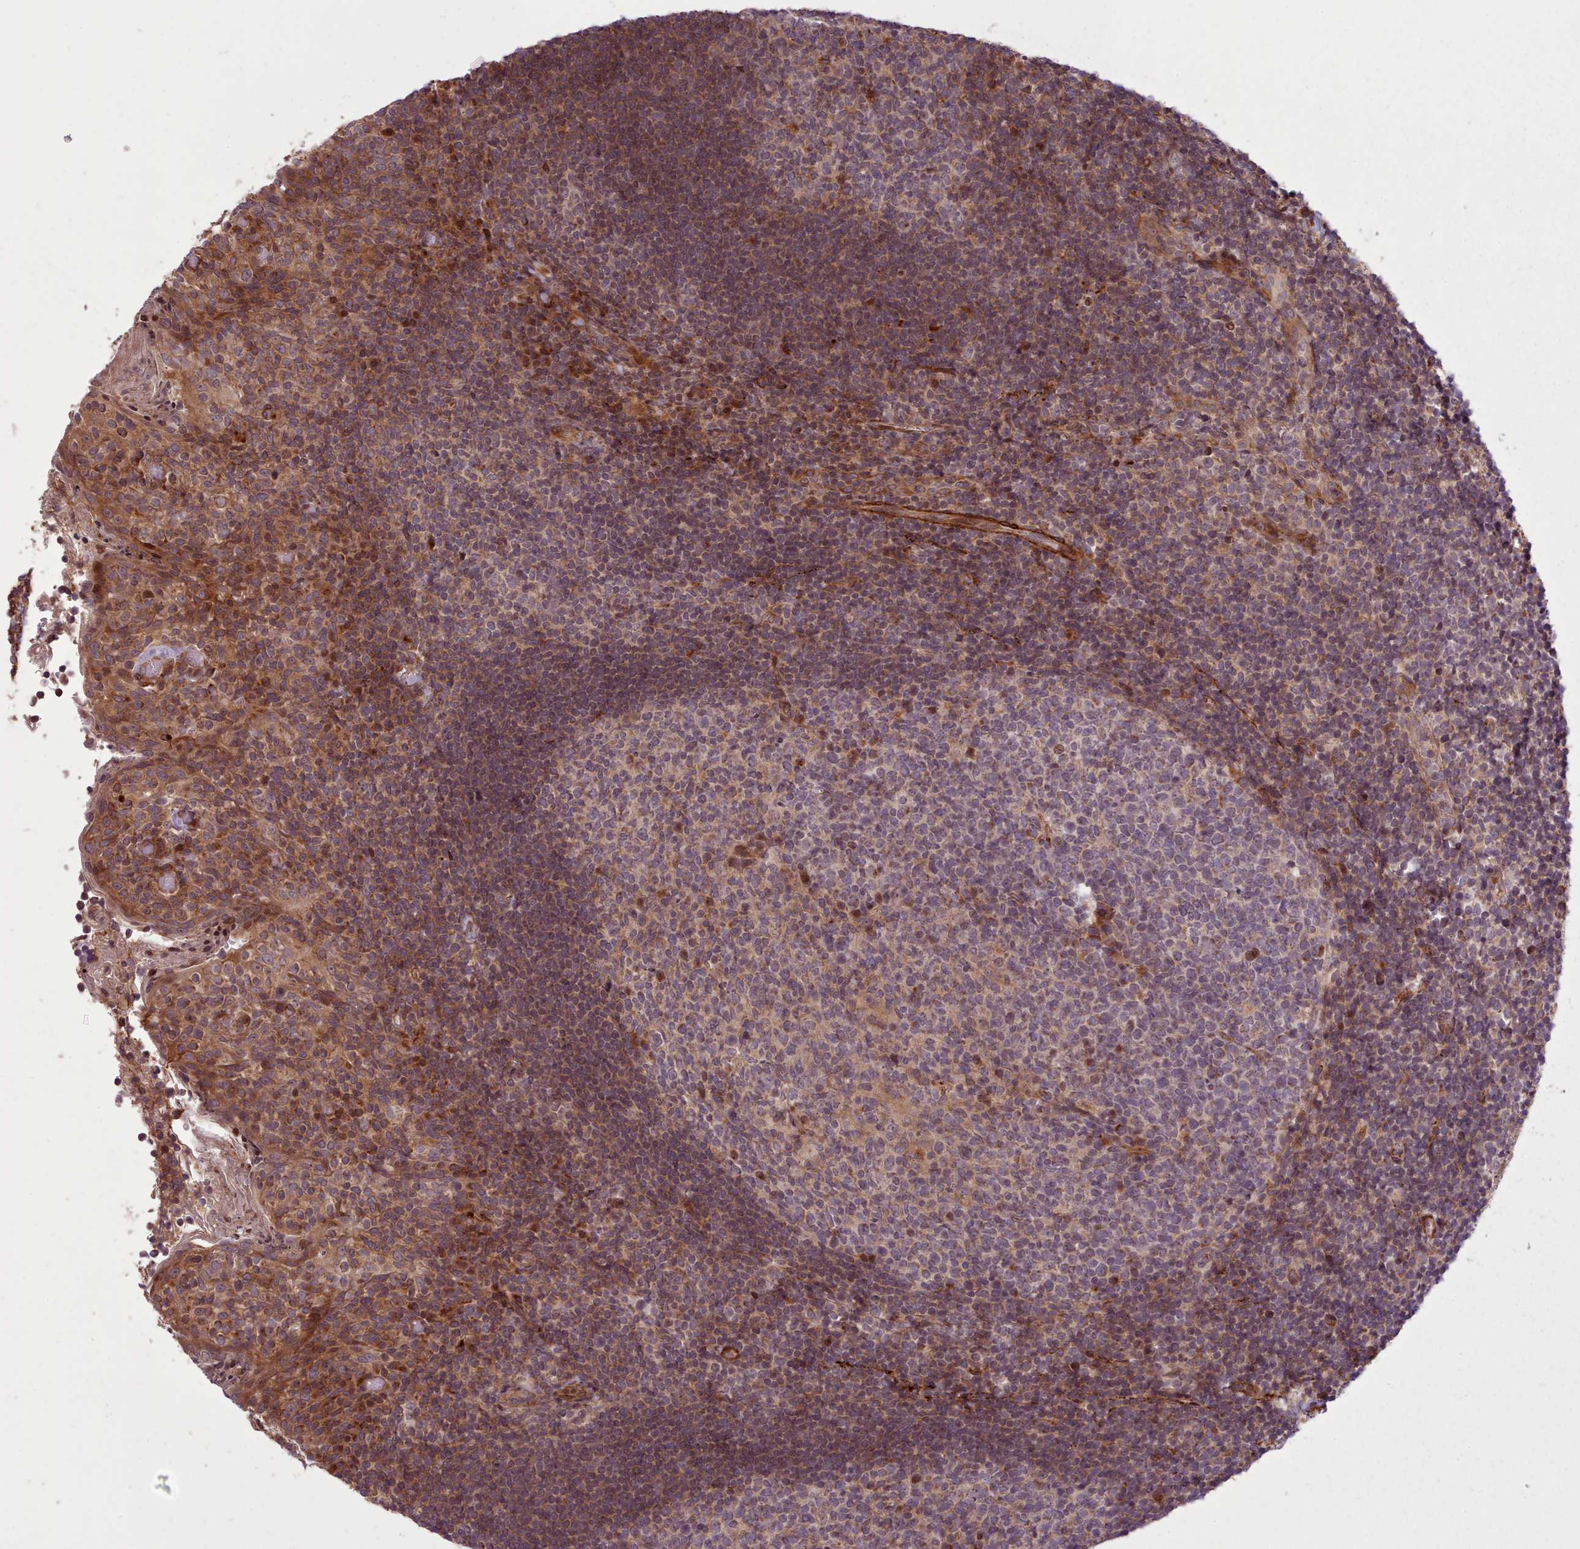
{"staining": {"intensity": "strong", "quantity": "<25%", "location": "cytoplasmic/membranous,nuclear"}, "tissue": "tonsil", "cell_type": "Germinal center cells", "image_type": "normal", "snomed": [{"axis": "morphology", "description": "Normal tissue, NOS"}, {"axis": "topography", "description": "Tonsil"}], "caption": "Immunohistochemistry (IHC) image of unremarkable tonsil: human tonsil stained using immunohistochemistry (IHC) exhibits medium levels of strong protein expression localized specifically in the cytoplasmic/membranous,nuclear of germinal center cells, appearing as a cytoplasmic/membranous,nuclear brown color.", "gene": "NLRP7", "patient": {"sex": "female", "age": 10}}